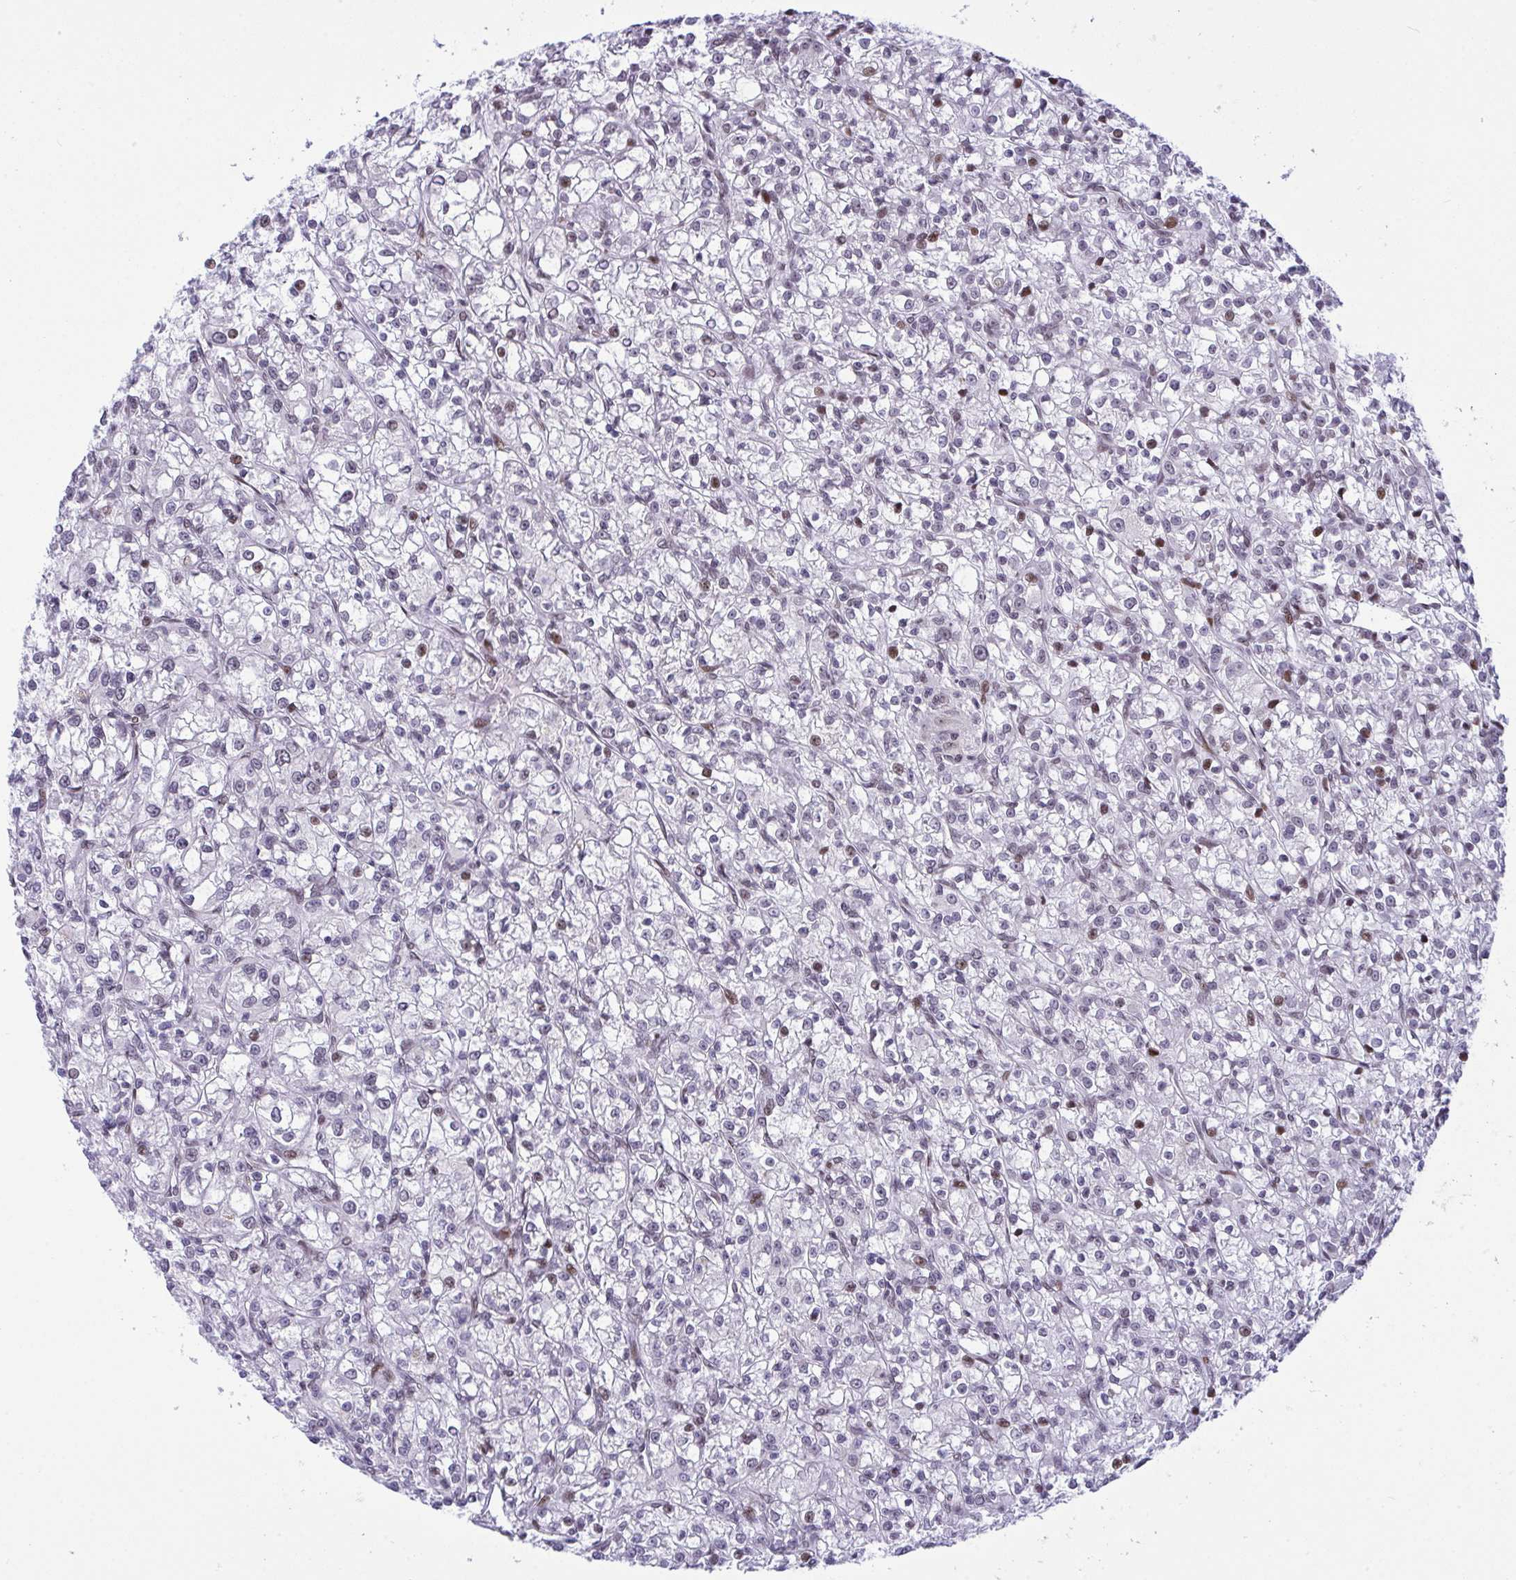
{"staining": {"intensity": "negative", "quantity": "none", "location": "none"}, "tissue": "renal cancer", "cell_type": "Tumor cells", "image_type": "cancer", "snomed": [{"axis": "morphology", "description": "Adenocarcinoma, NOS"}, {"axis": "topography", "description": "Kidney"}], "caption": "A histopathology image of human renal adenocarcinoma is negative for staining in tumor cells.", "gene": "ZFHX3", "patient": {"sex": "female", "age": 59}}